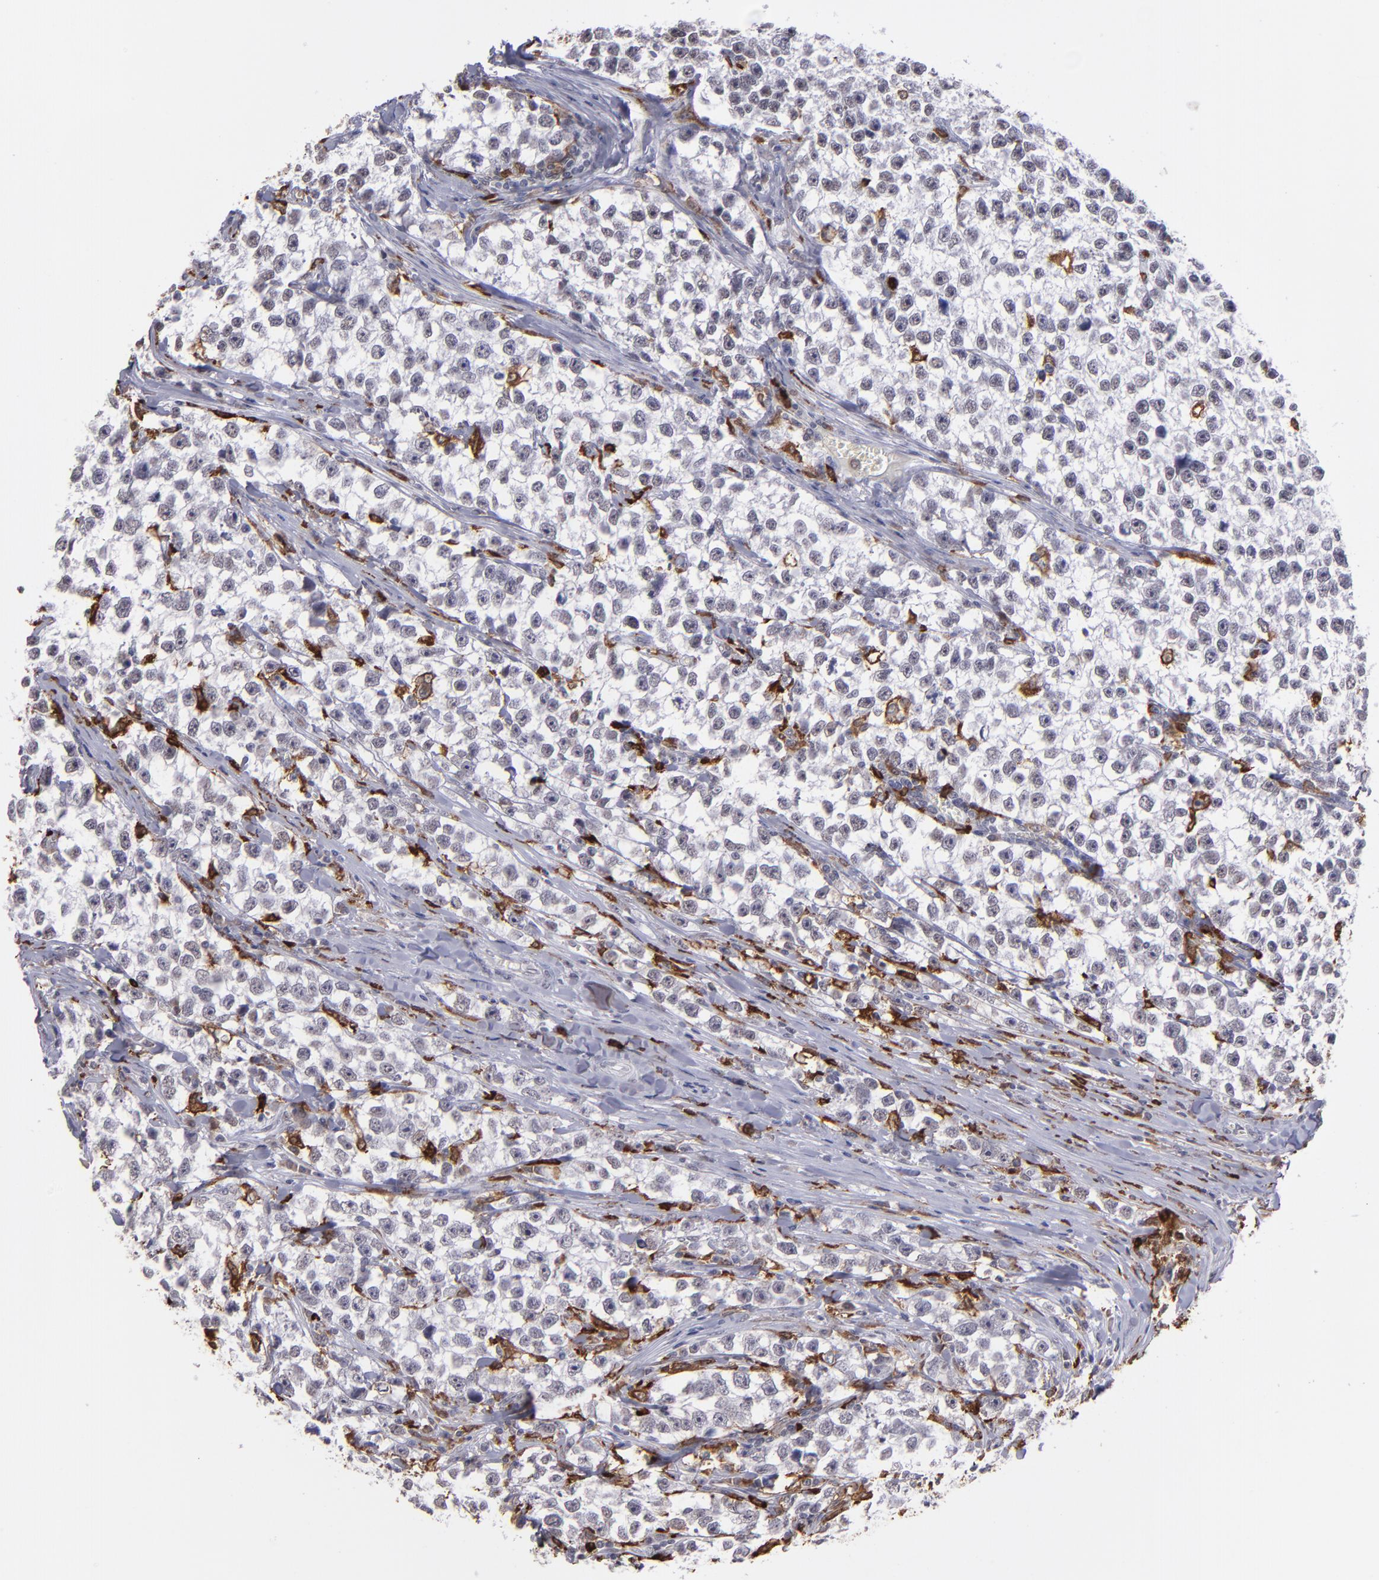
{"staining": {"intensity": "negative", "quantity": "none", "location": "none"}, "tissue": "testis cancer", "cell_type": "Tumor cells", "image_type": "cancer", "snomed": [{"axis": "morphology", "description": "Seminoma, NOS"}, {"axis": "morphology", "description": "Carcinoma, Embryonal, NOS"}, {"axis": "topography", "description": "Testis"}], "caption": "Human testis cancer stained for a protein using IHC reveals no positivity in tumor cells.", "gene": "NCF2", "patient": {"sex": "male", "age": 30}}